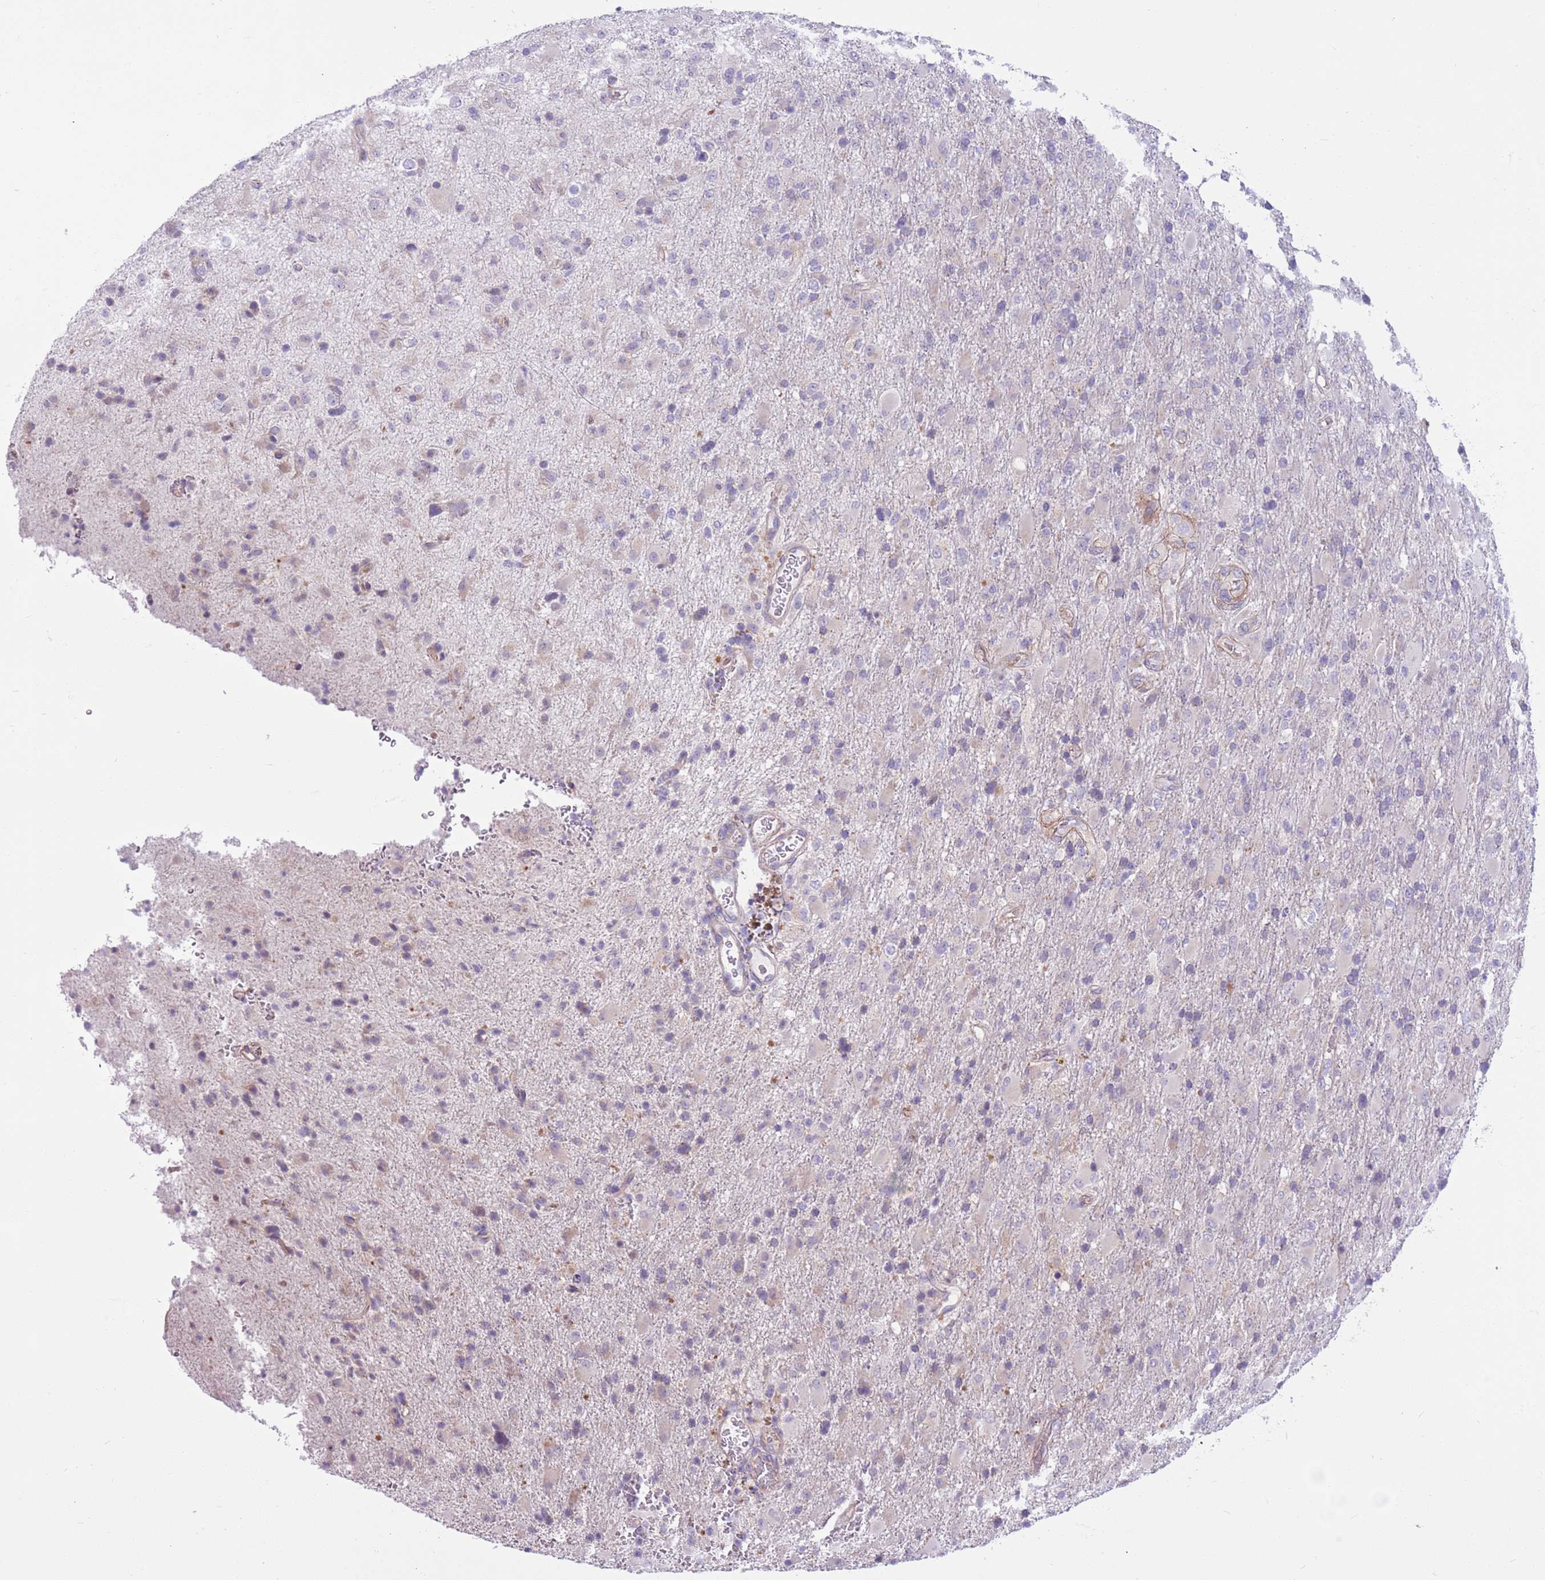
{"staining": {"intensity": "negative", "quantity": "none", "location": "none"}, "tissue": "glioma", "cell_type": "Tumor cells", "image_type": "cancer", "snomed": [{"axis": "morphology", "description": "Glioma, malignant, Low grade"}, {"axis": "topography", "description": "Brain"}], "caption": "This is an IHC histopathology image of human glioma. There is no expression in tumor cells.", "gene": "PARP8", "patient": {"sex": "male", "age": 65}}